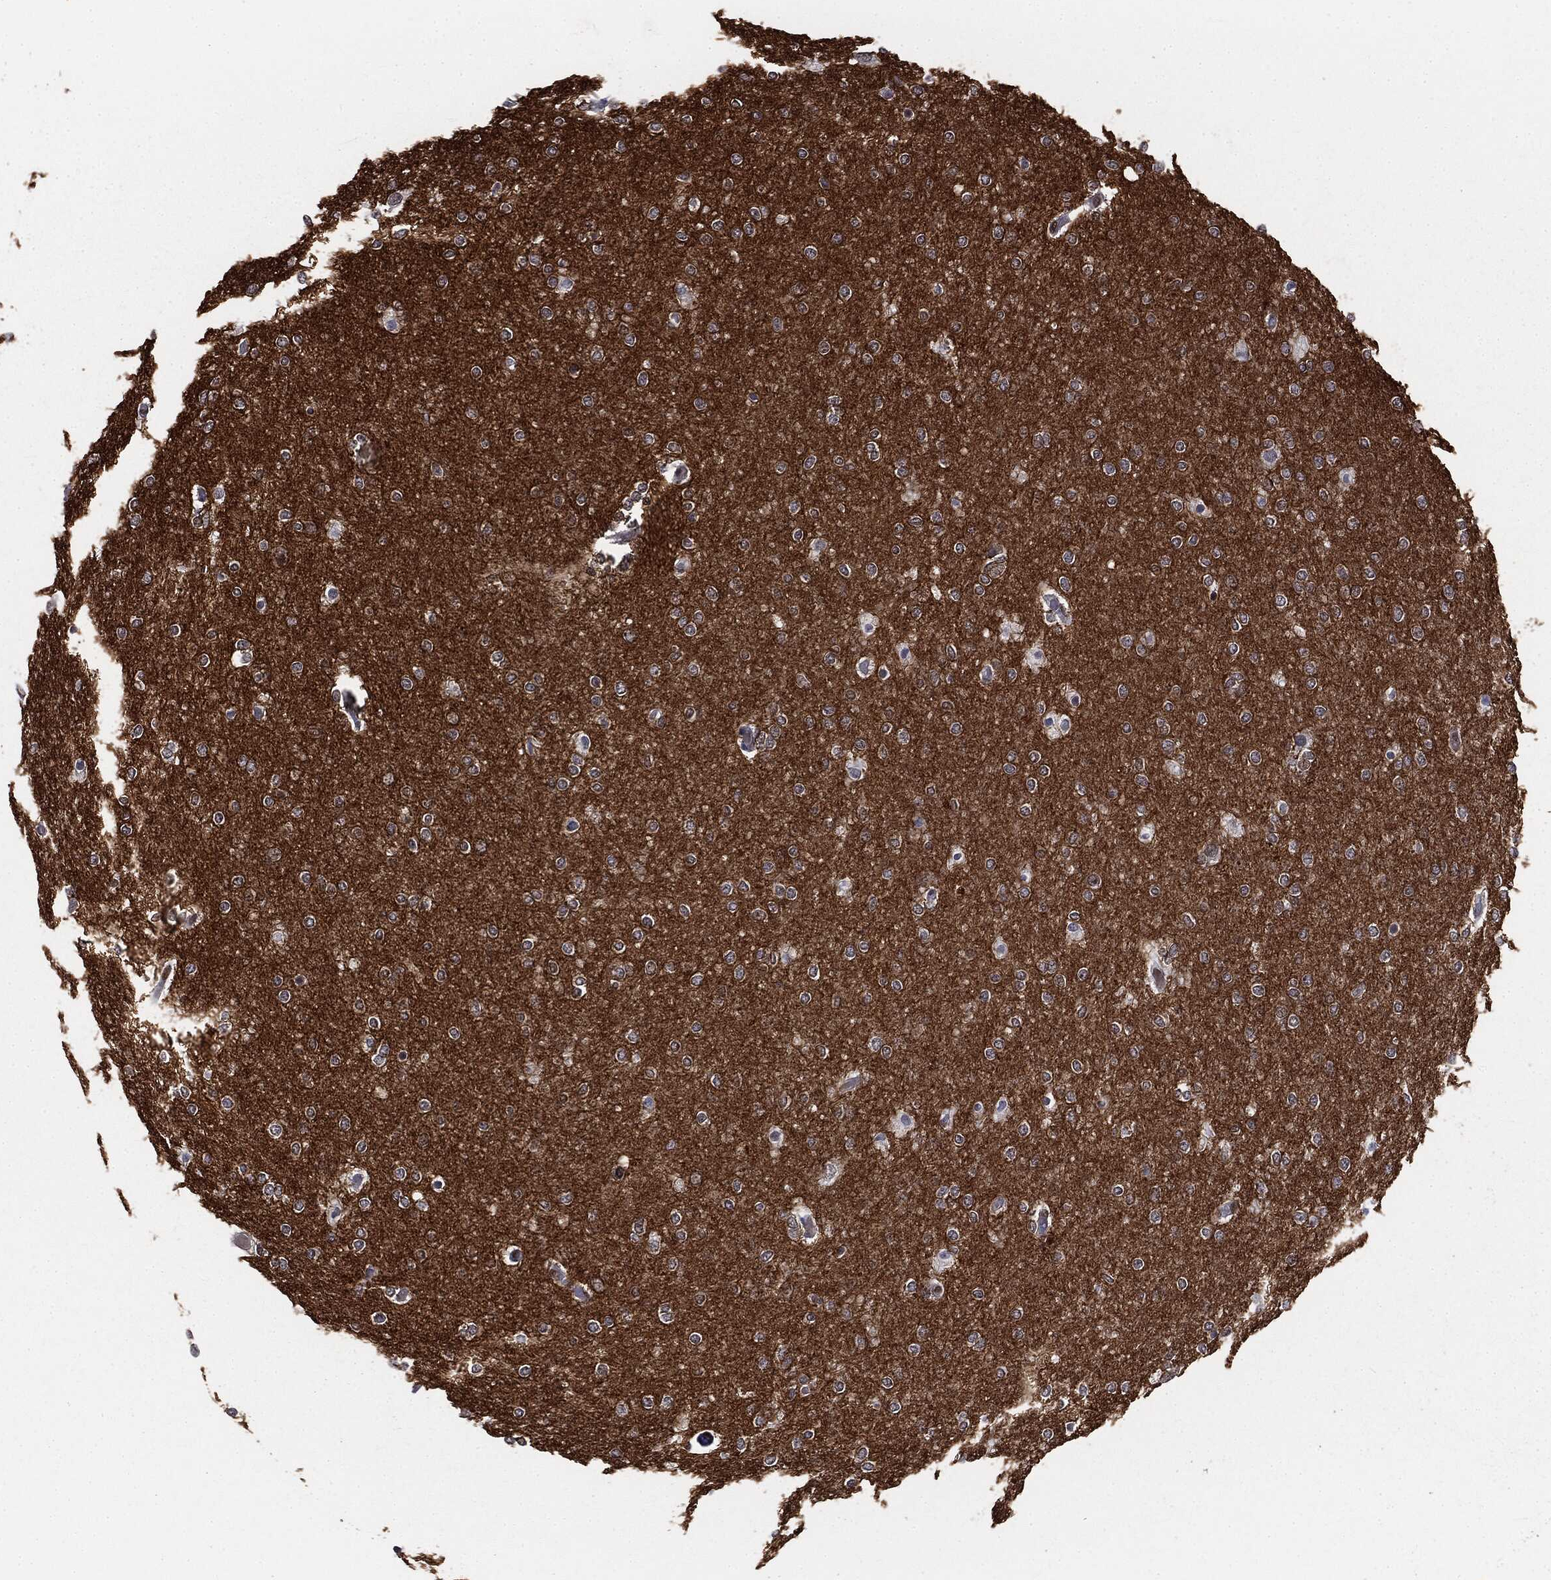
{"staining": {"intensity": "negative", "quantity": "none", "location": "none"}, "tissue": "glioma", "cell_type": "Tumor cells", "image_type": "cancer", "snomed": [{"axis": "morphology", "description": "Glioma, malignant, High grade"}, {"axis": "topography", "description": "Brain"}], "caption": "This is an immunohistochemistry (IHC) photomicrograph of human malignant high-grade glioma. There is no staining in tumor cells.", "gene": "DPH2", "patient": {"sex": "female", "age": 61}}